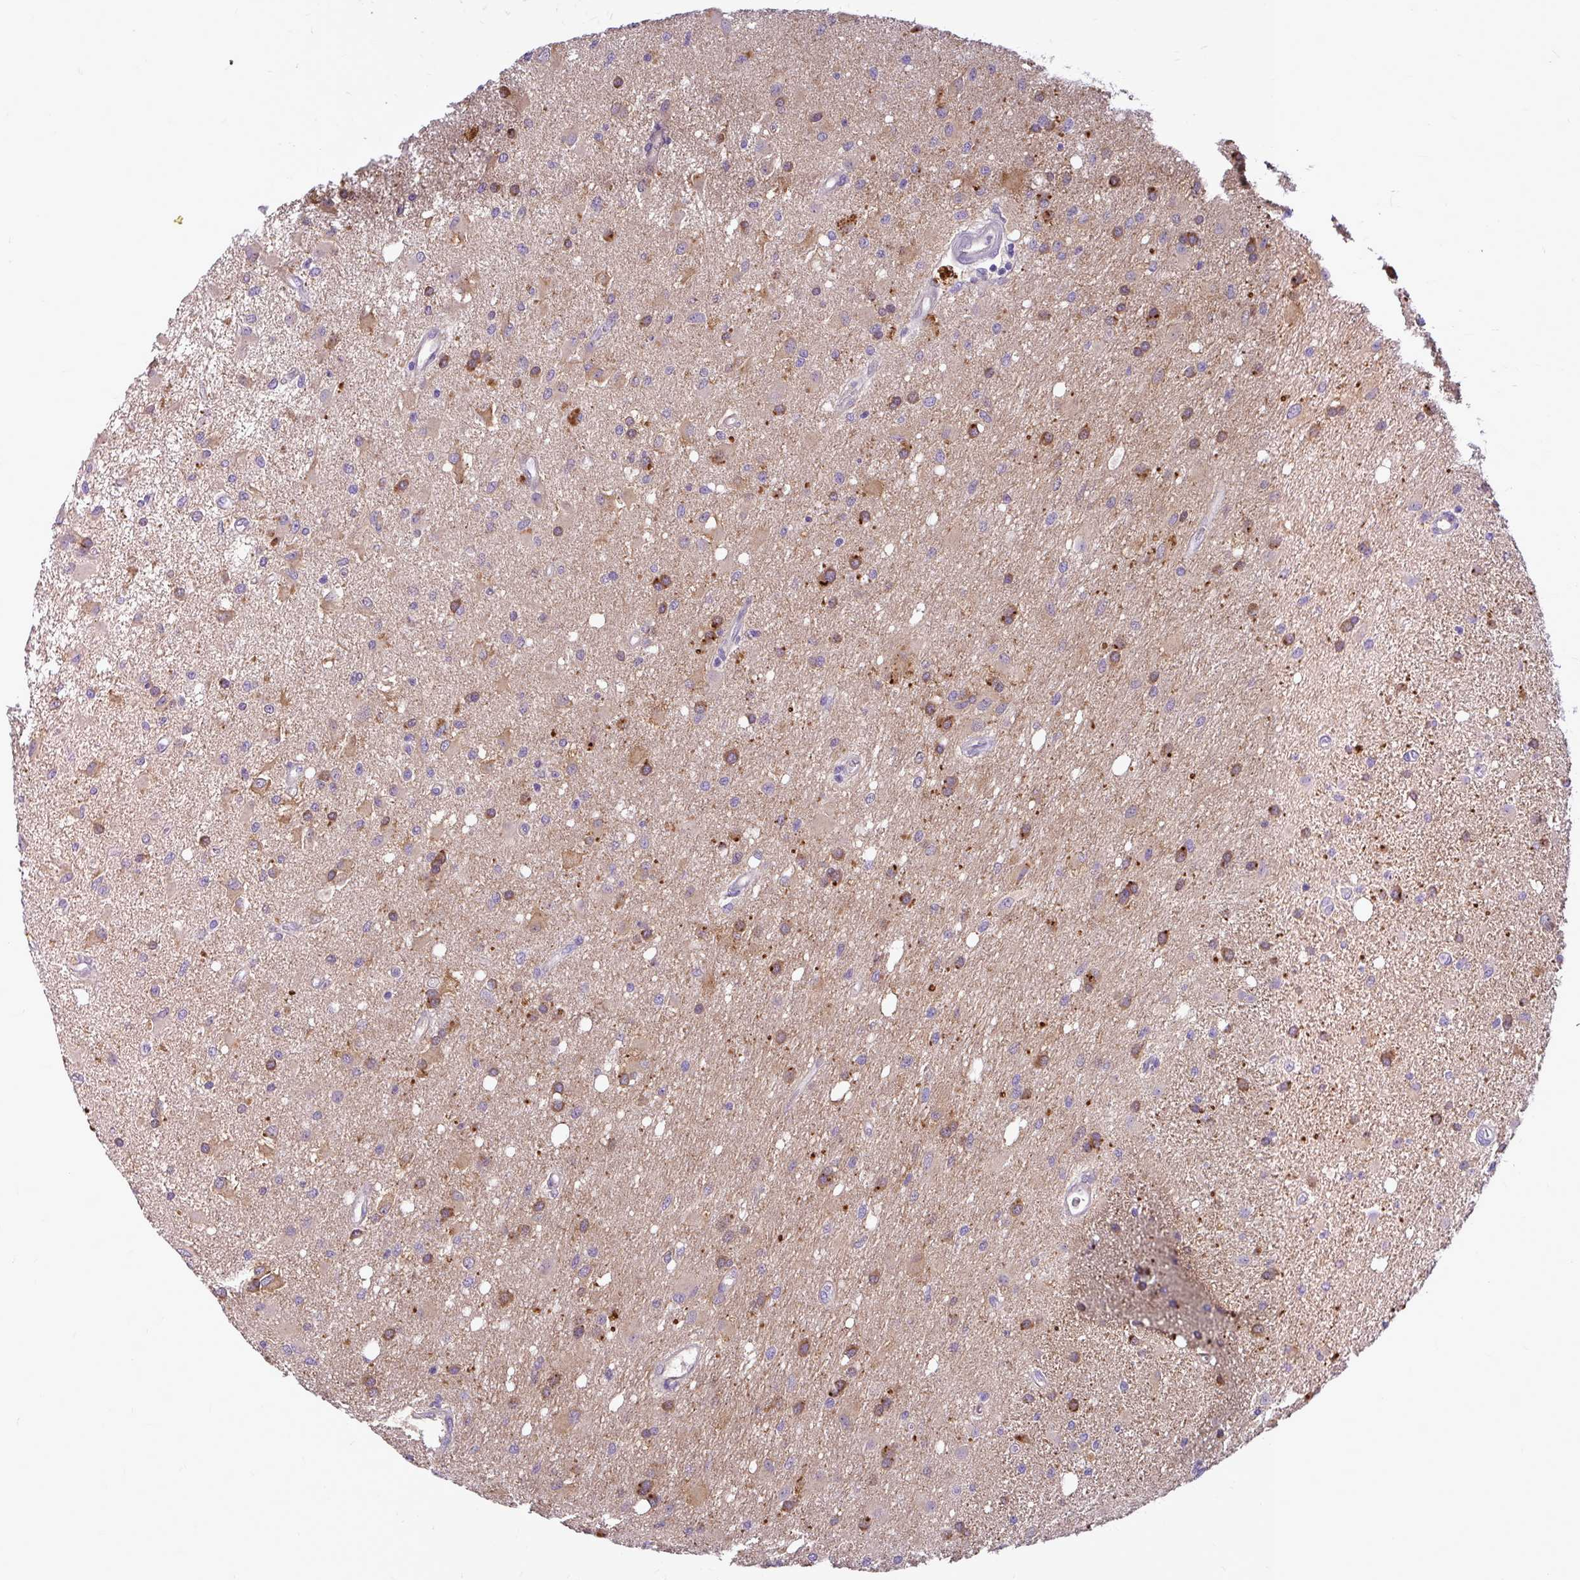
{"staining": {"intensity": "moderate", "quantity": "25%-75%", "location": "cytoplasmic/membranous"}, "tissue": "glioma", "cell_type": "Tumor cells", "image_type": "cancer", "snomed": [{"axis": "morphology", "description": "Glioma, malignant, High grade"}, {"axis": "topography", "description": "Brain"}], "caption": "Protein staining of glioma tissue demonstrates moderate cytoplasmic/membranous staining in approximately 25%-75% of tumor cells.", "gene": "MAP1LC3A", "patient": {"sex": "male", "age": 67}}